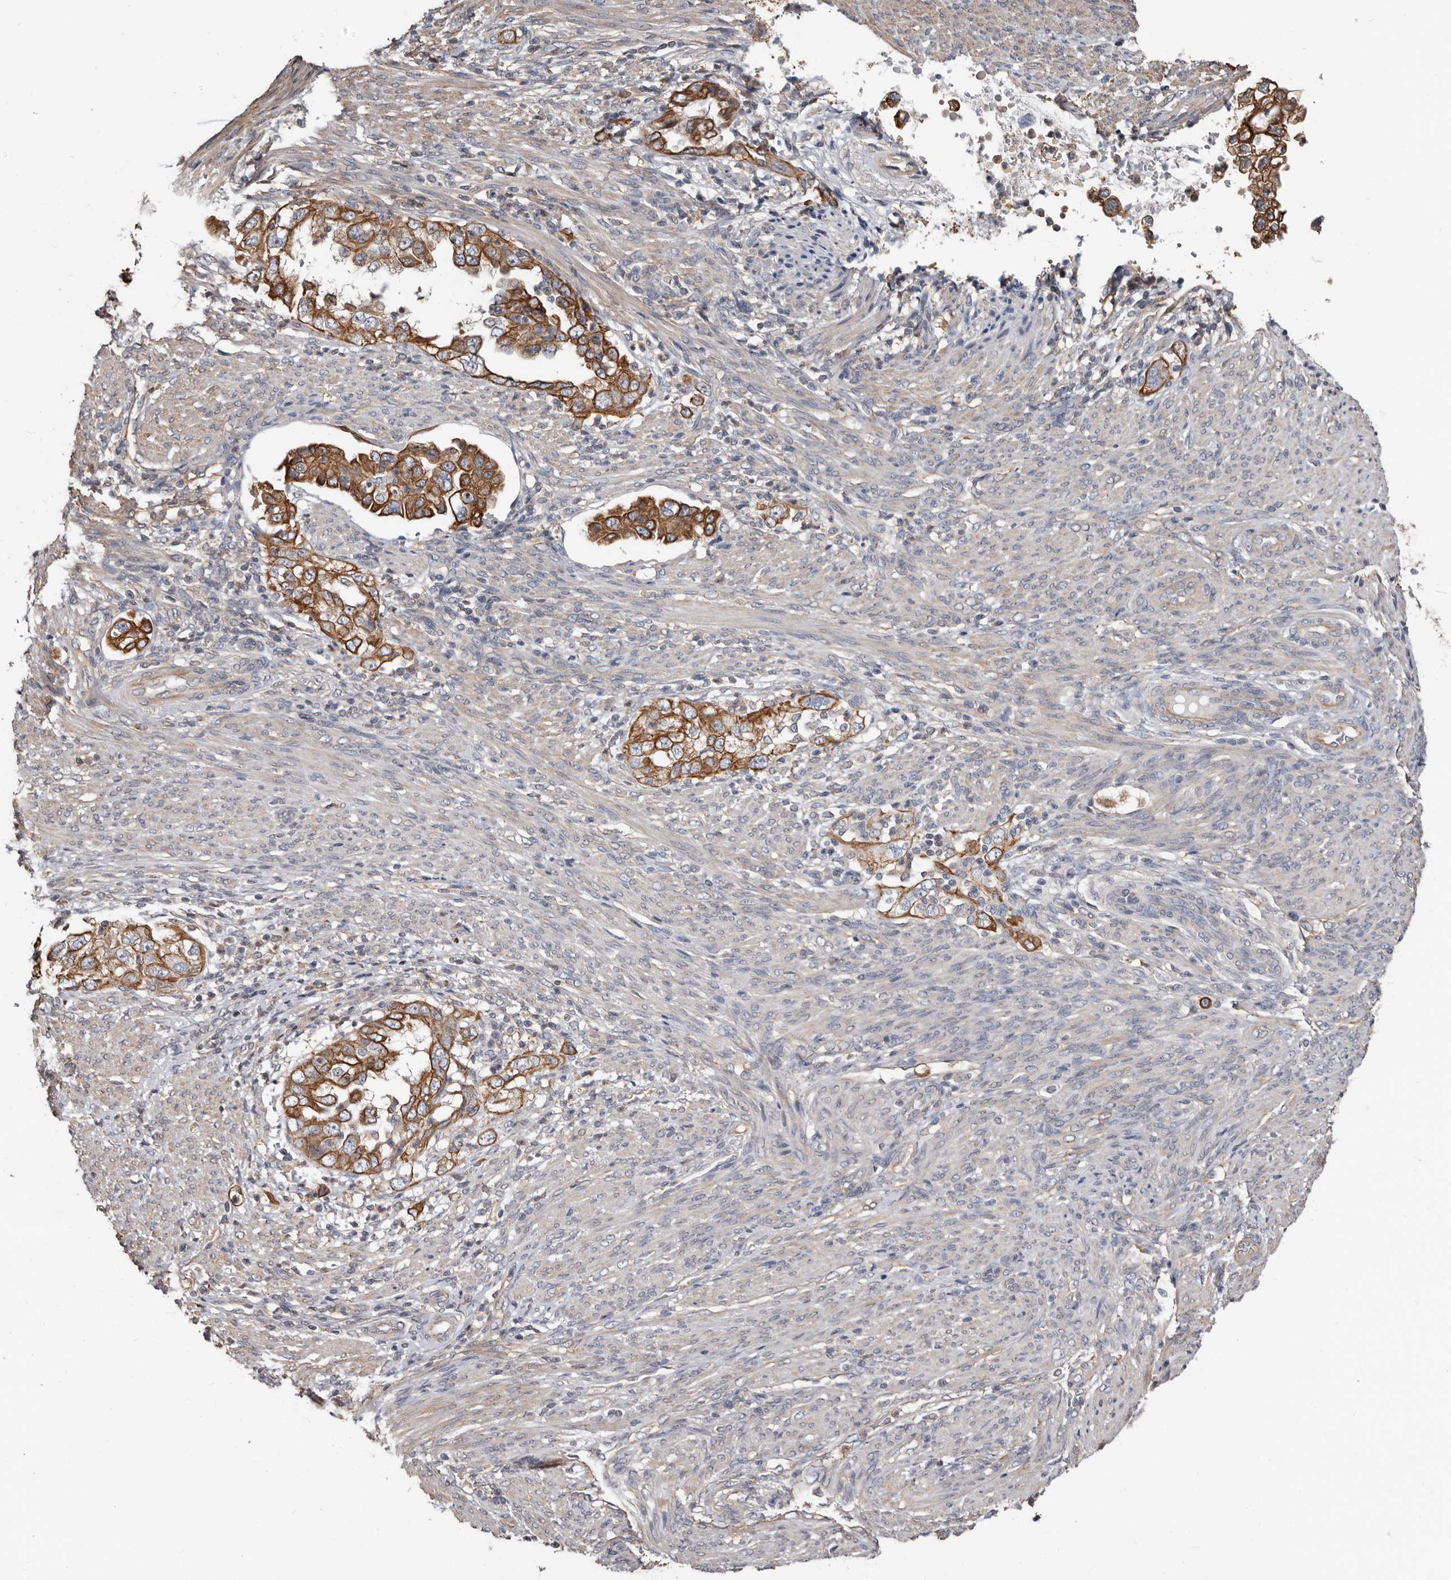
{"staining": {"intensity": "strong", "quantity": ">75%", "location": "cytoplasmic/membranous"}, "tissue": "endometrial cancer", "cell_type": "Tumor cells", "image_type": "cancer", "snomed": [{"axis": "morphology", "description": "Adenocarcinoma, NOS"}, {"axis": "topography", "description": "Endometrium"}], "caption": "Protein expression analysis of human endometrial cancer (adenocarcinoma) reveals strong cytoplasmic/membranous expression in about >75% of tumor cells.", "gene": "MRPL18", "patient": {"sex": "female", "age": 85}}